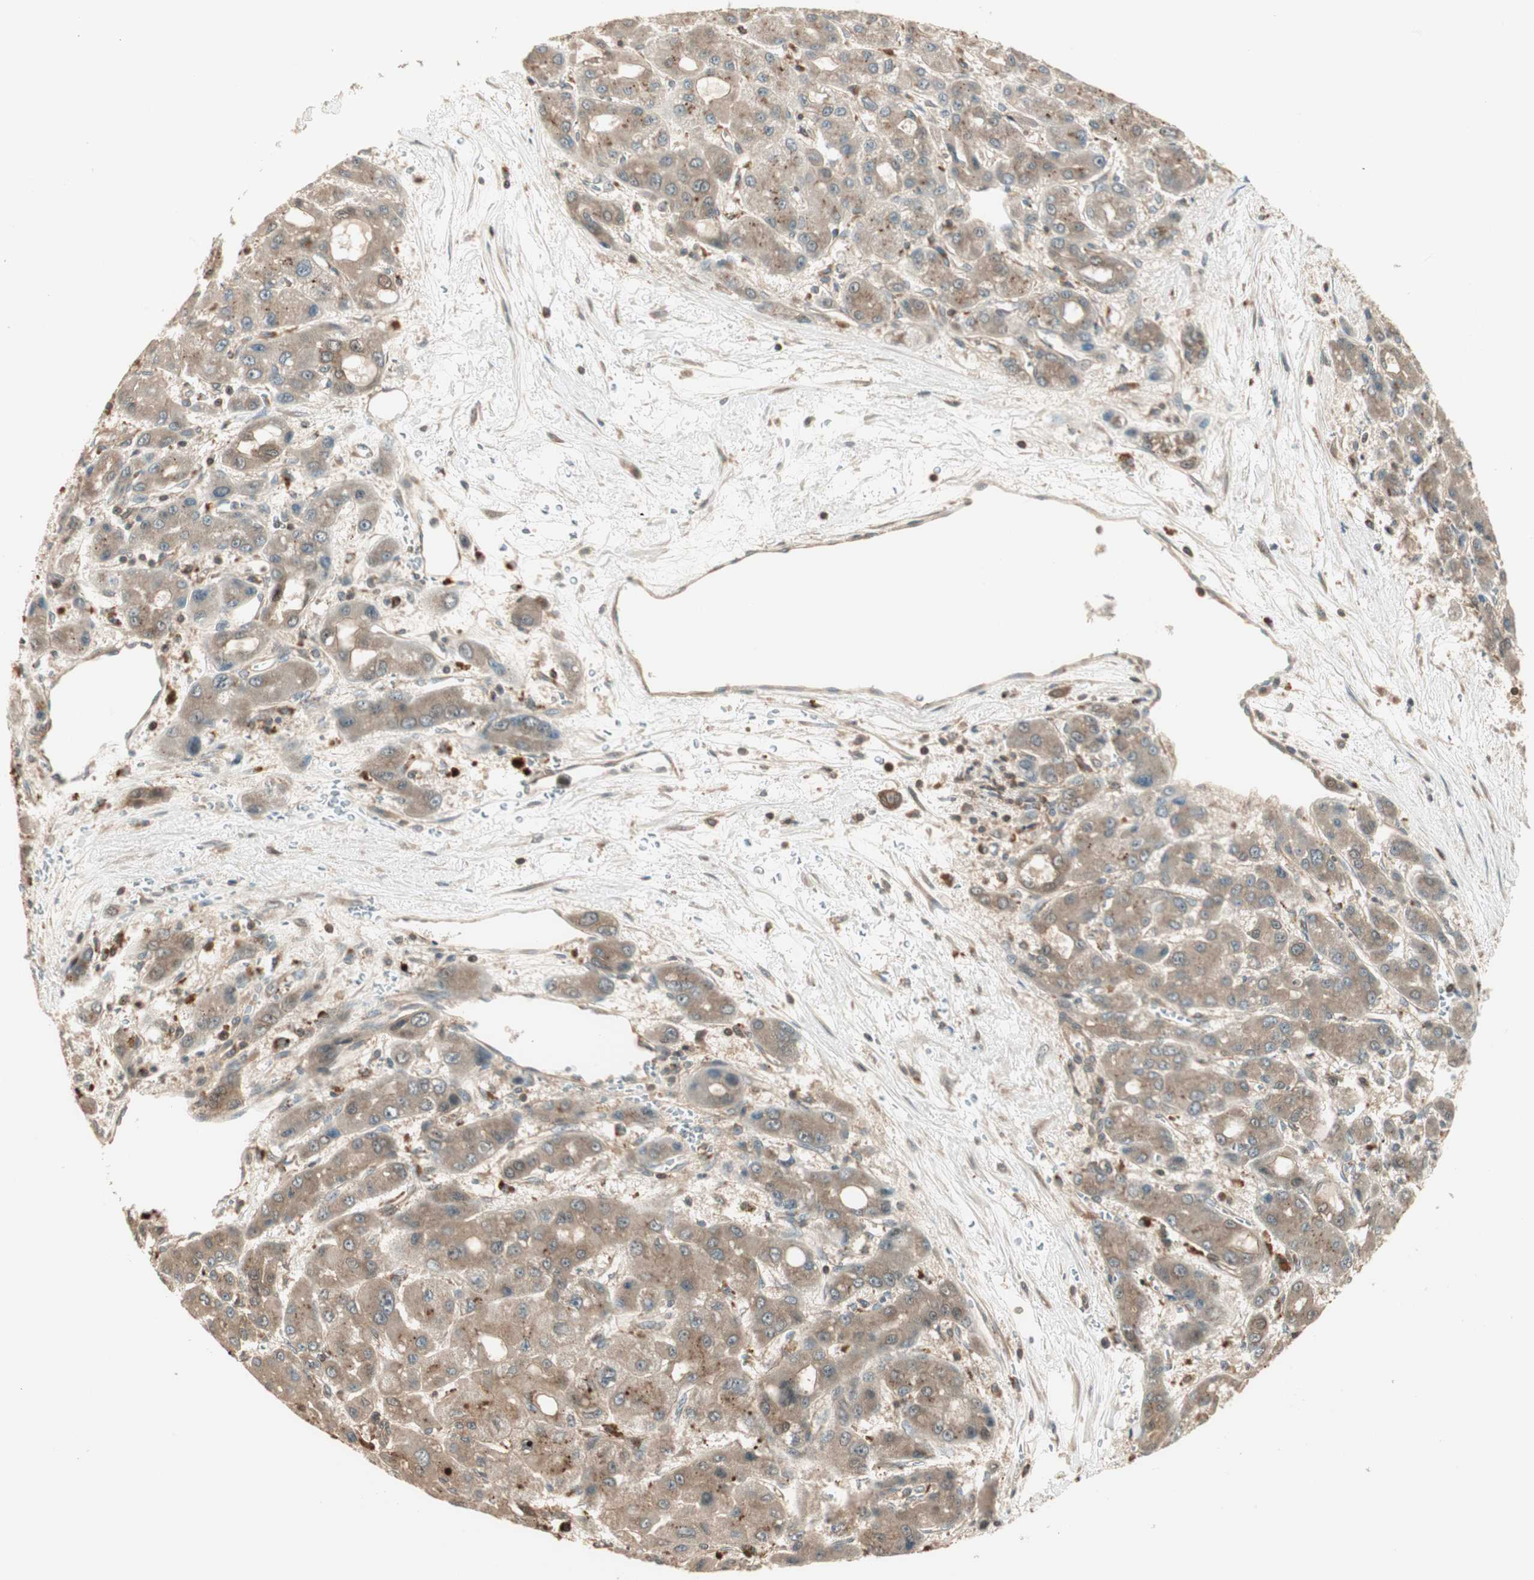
{"staining": {"intensity": "moderate", "quantity": ">75%", "location": "cytoplasmic/membranous"}, "tissue": "liver cancer", "cell_type": "Tumor cells", "image_type": "cancer", "snomed": [{"axis": "morphology", "description": "Carcinoma, Hepatocellular, NOS"}, {"axis": "topography", "description": "Liver"}], "caption": "Protein staining demonstrates moderate cytoplasmic/membranous staining in approximately >75% of tumor cells in hepatocellular carcinoma (liver). The protein is shown in brown color, while the nuclei are stained blue.", "gene": "CNOT4", "patient": {"sex": "male", "age": 55}}